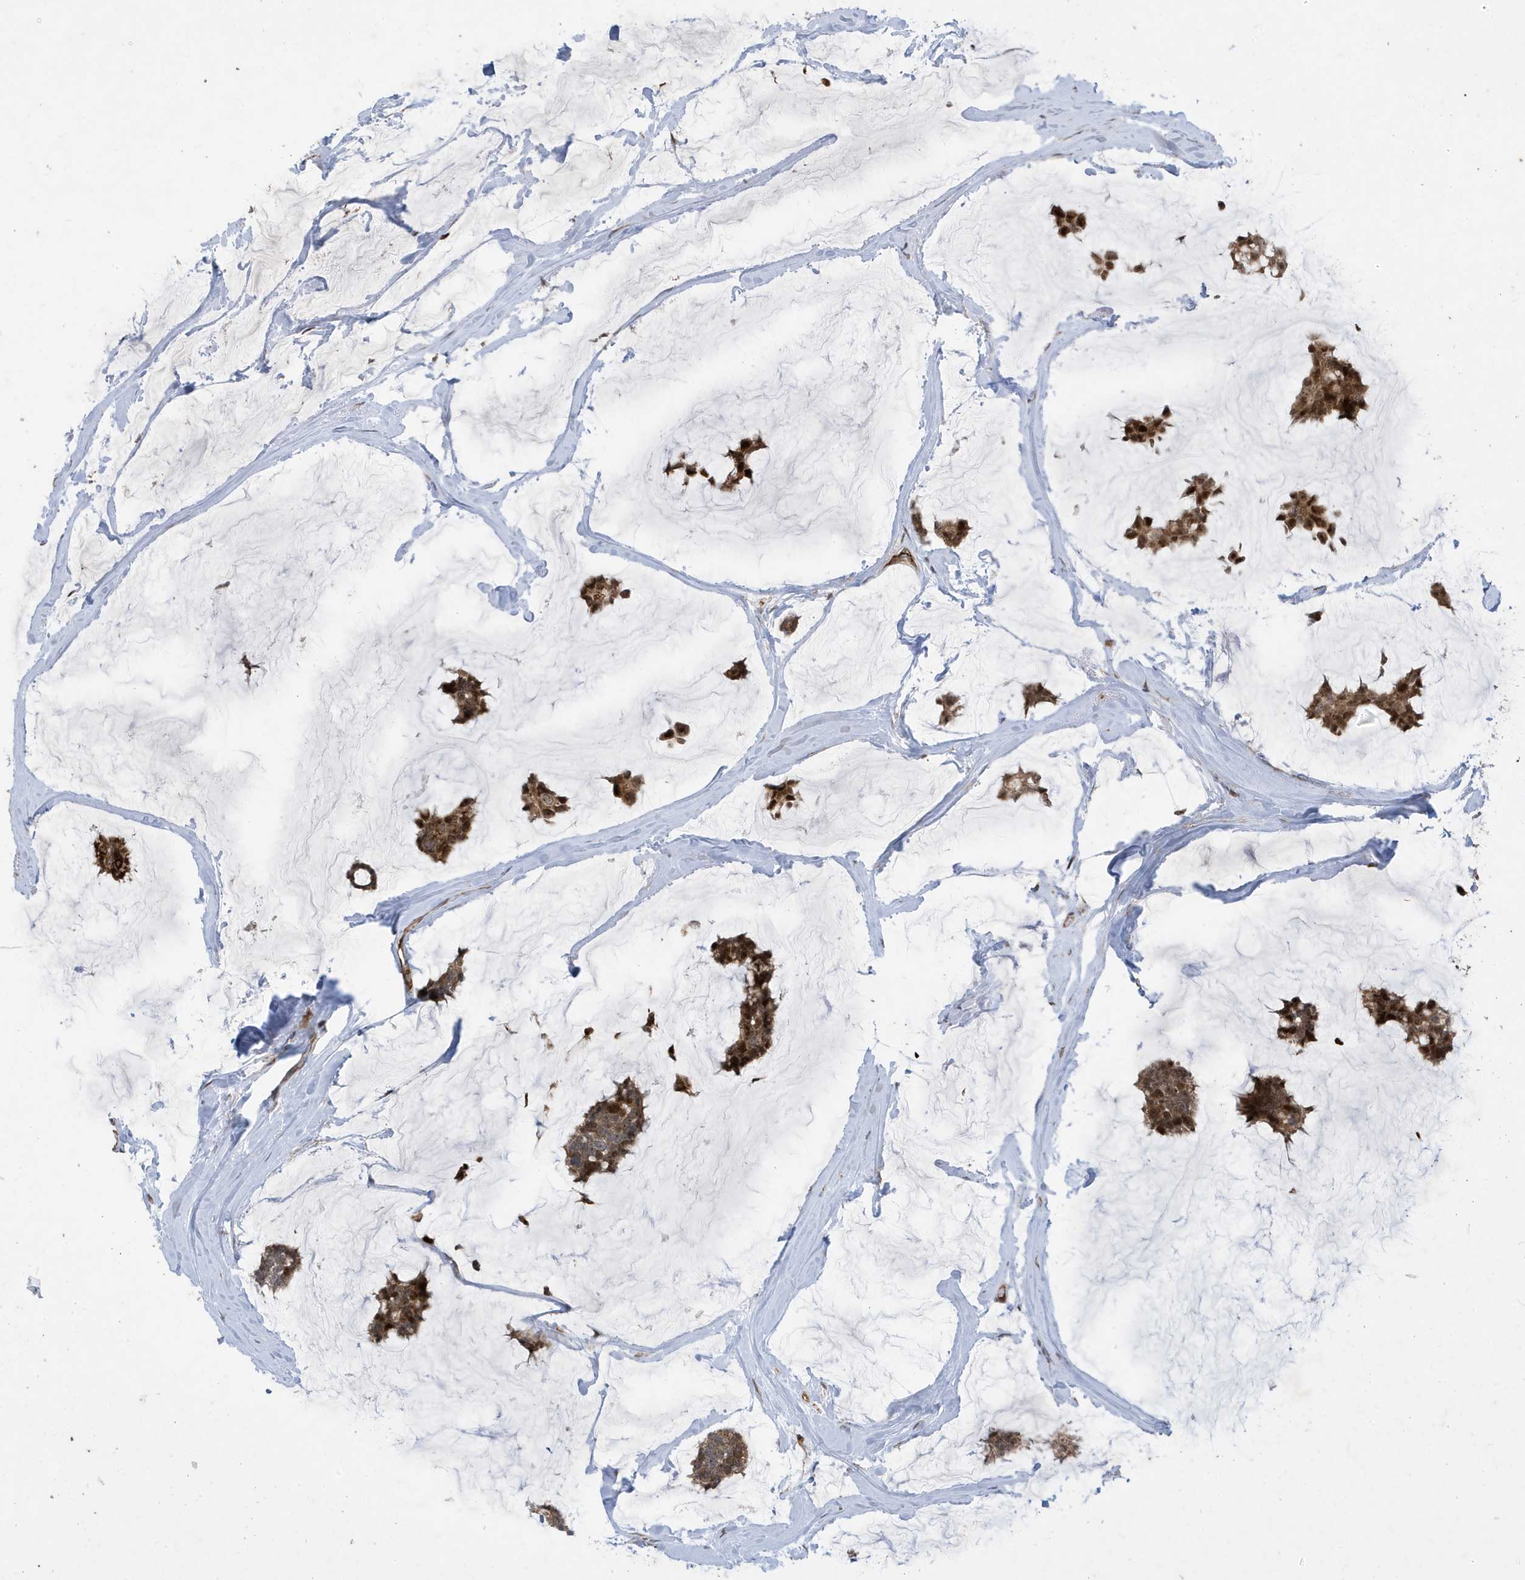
{"staining": {"intensity": "moderate", "quantity": ">75%", "location": "cytoplasmic/membranous,nuclear"}, "tissue": "breast cancer", "cell_type": "Tumor cells", "image_type": "cancer", "snomed": [{"axis": "morphology", "description": "Duct carcinoma"}, {"axis": "topography", "description": "Breast"}], "caption": "A histopathology image of human breast cancer stained for a protein demonstrates moderate cytoplasmic/membranous and nuclear brown staining in tumor cells.", "gene": "FAM9B", "patient": {"sex": "female", "age": 93}}